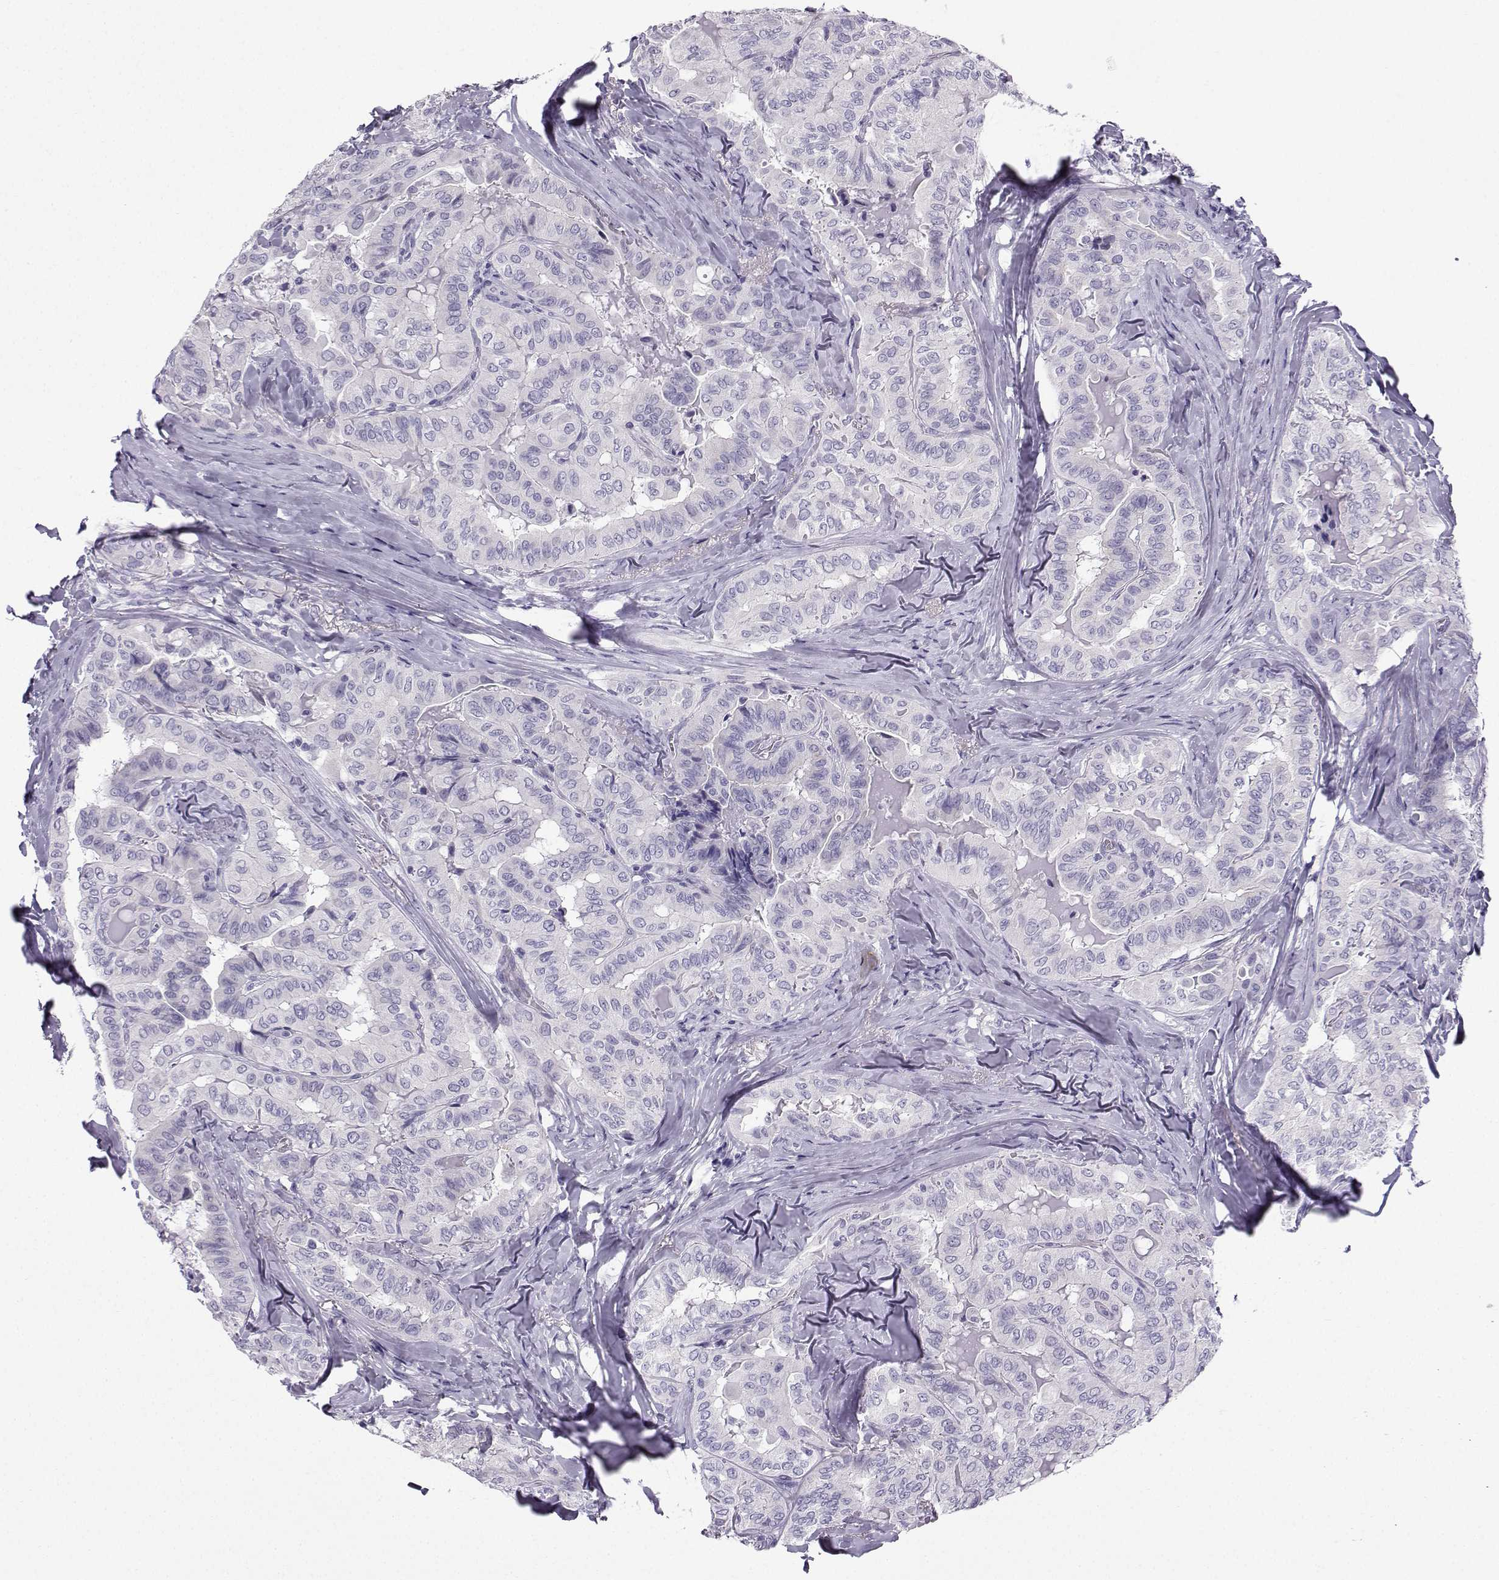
{"staining": {"intensity": "negative", "quantity": "none", "location": "none"}, "tissue": "thyroid cancer", "cell_type": "Tumor cells", "image_type": "cancer", "snomed": [{"axis": "morphology", "description": "Papillary adenocarcinoma, NOS"}, {"axis": "topography", "description": "Thyroid gland"}], "caption": "High power microscopy image of an immunohistochemistry histopathology image of thyroid papillary adenocarcinoma, revealing no significant positivity in tumor cells. Brightfield microscopy of IHC stained with DAB (brown) and hematoxylin (blue), captured at high magnification.", "gene": "ZBTB8B", "patient": {"sex": "female", "age": 68}}